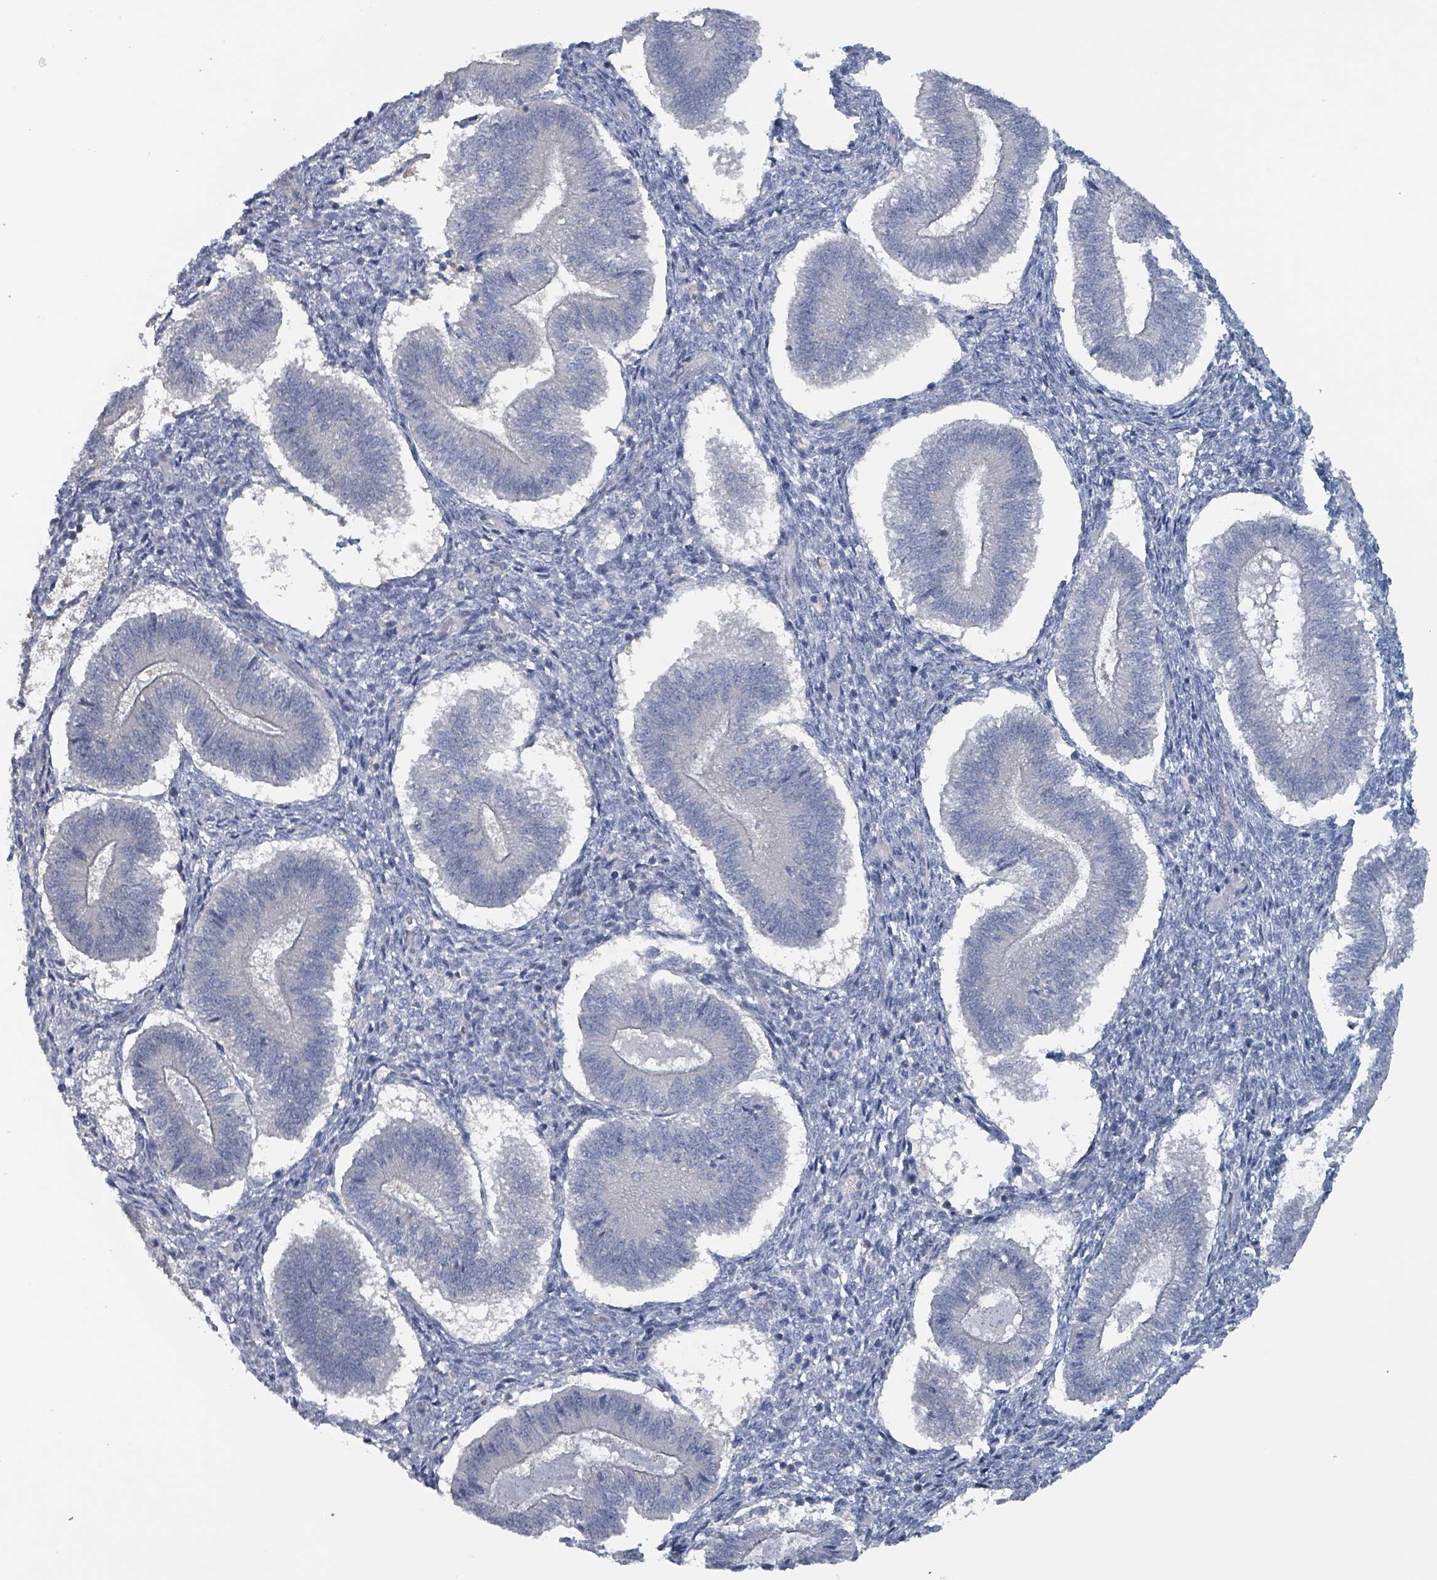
{"staining": {"intensity": "negative", "quantity": "none", "location": "none"}, "tissue": "endometrium", "cell_type": "Cells in endometrial stroma", "image_type": "normal", "snomed": [{"axis": "morphology", "description": "Normal tissue, NOS"}, {"axis": "topography", "description": "Endometrium"}], "caption": "Immunohistochemistry (IHC) of unremarkable endometrium reveals no expression in cells in endometrial stroma.", "gene": "BIVM", "patient": {"sex": "female", "age": 25}}